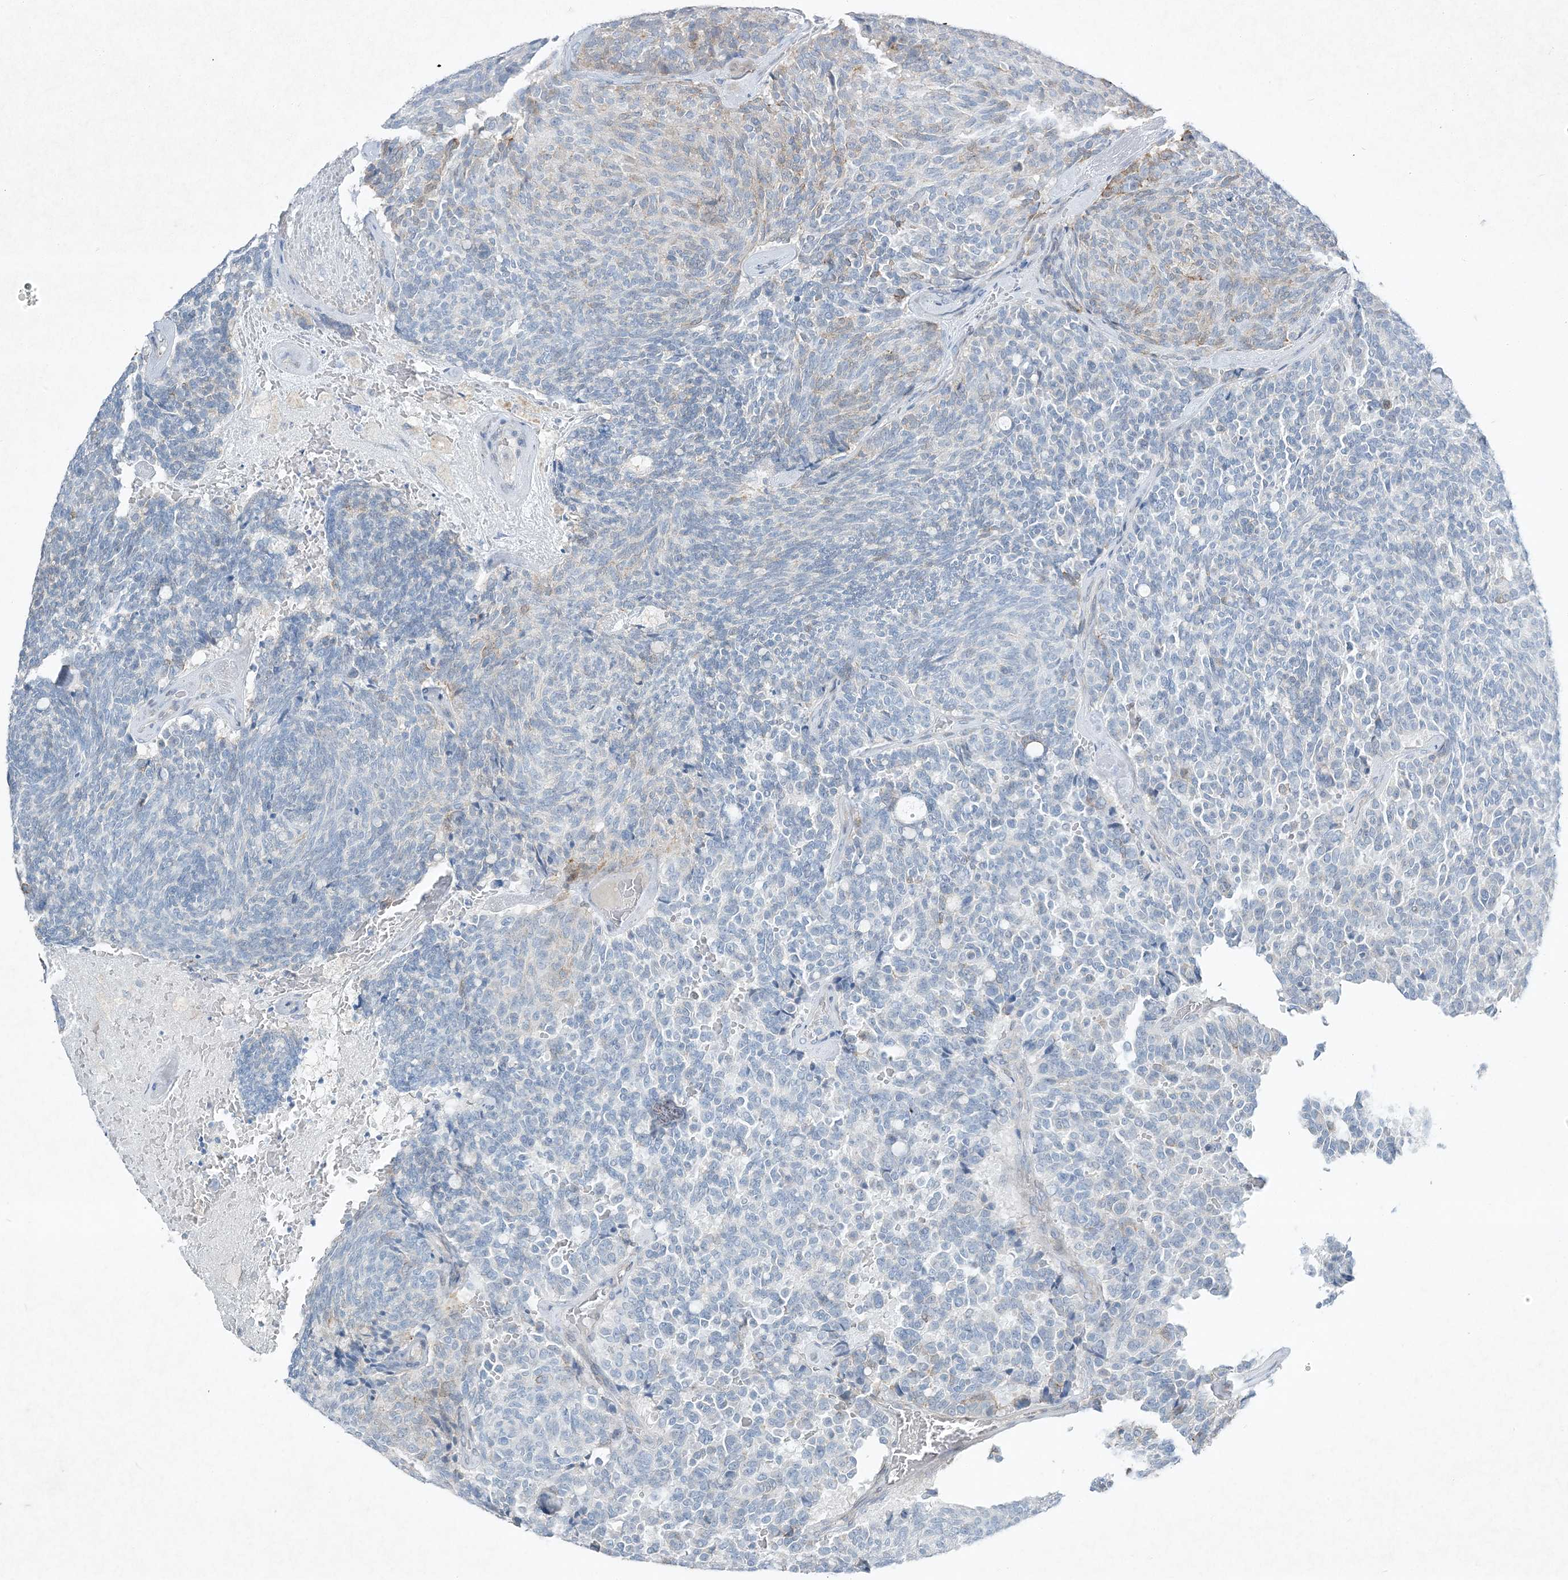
{"staining": {"intensity": "negative", "quantity": "none", "location": "none"}, "tissue": "carcinoid", "cell_type": "Tumor cells", "image_type": "cancer", "snomed": [{"axis": "morphology", "description": "Carcinoid, malignant, NOS"}, {"axis": "topography", "description": "Pancreas"}], "caption": "The image displays no staining of tumor cells in carcinoid (malignant). (Brightfield microscopy of DAB (3,3'-diaminobenzidine) IHC at high magnification).", "gene": "PGM5", "patient": {"sex": "female", "age": 54}}